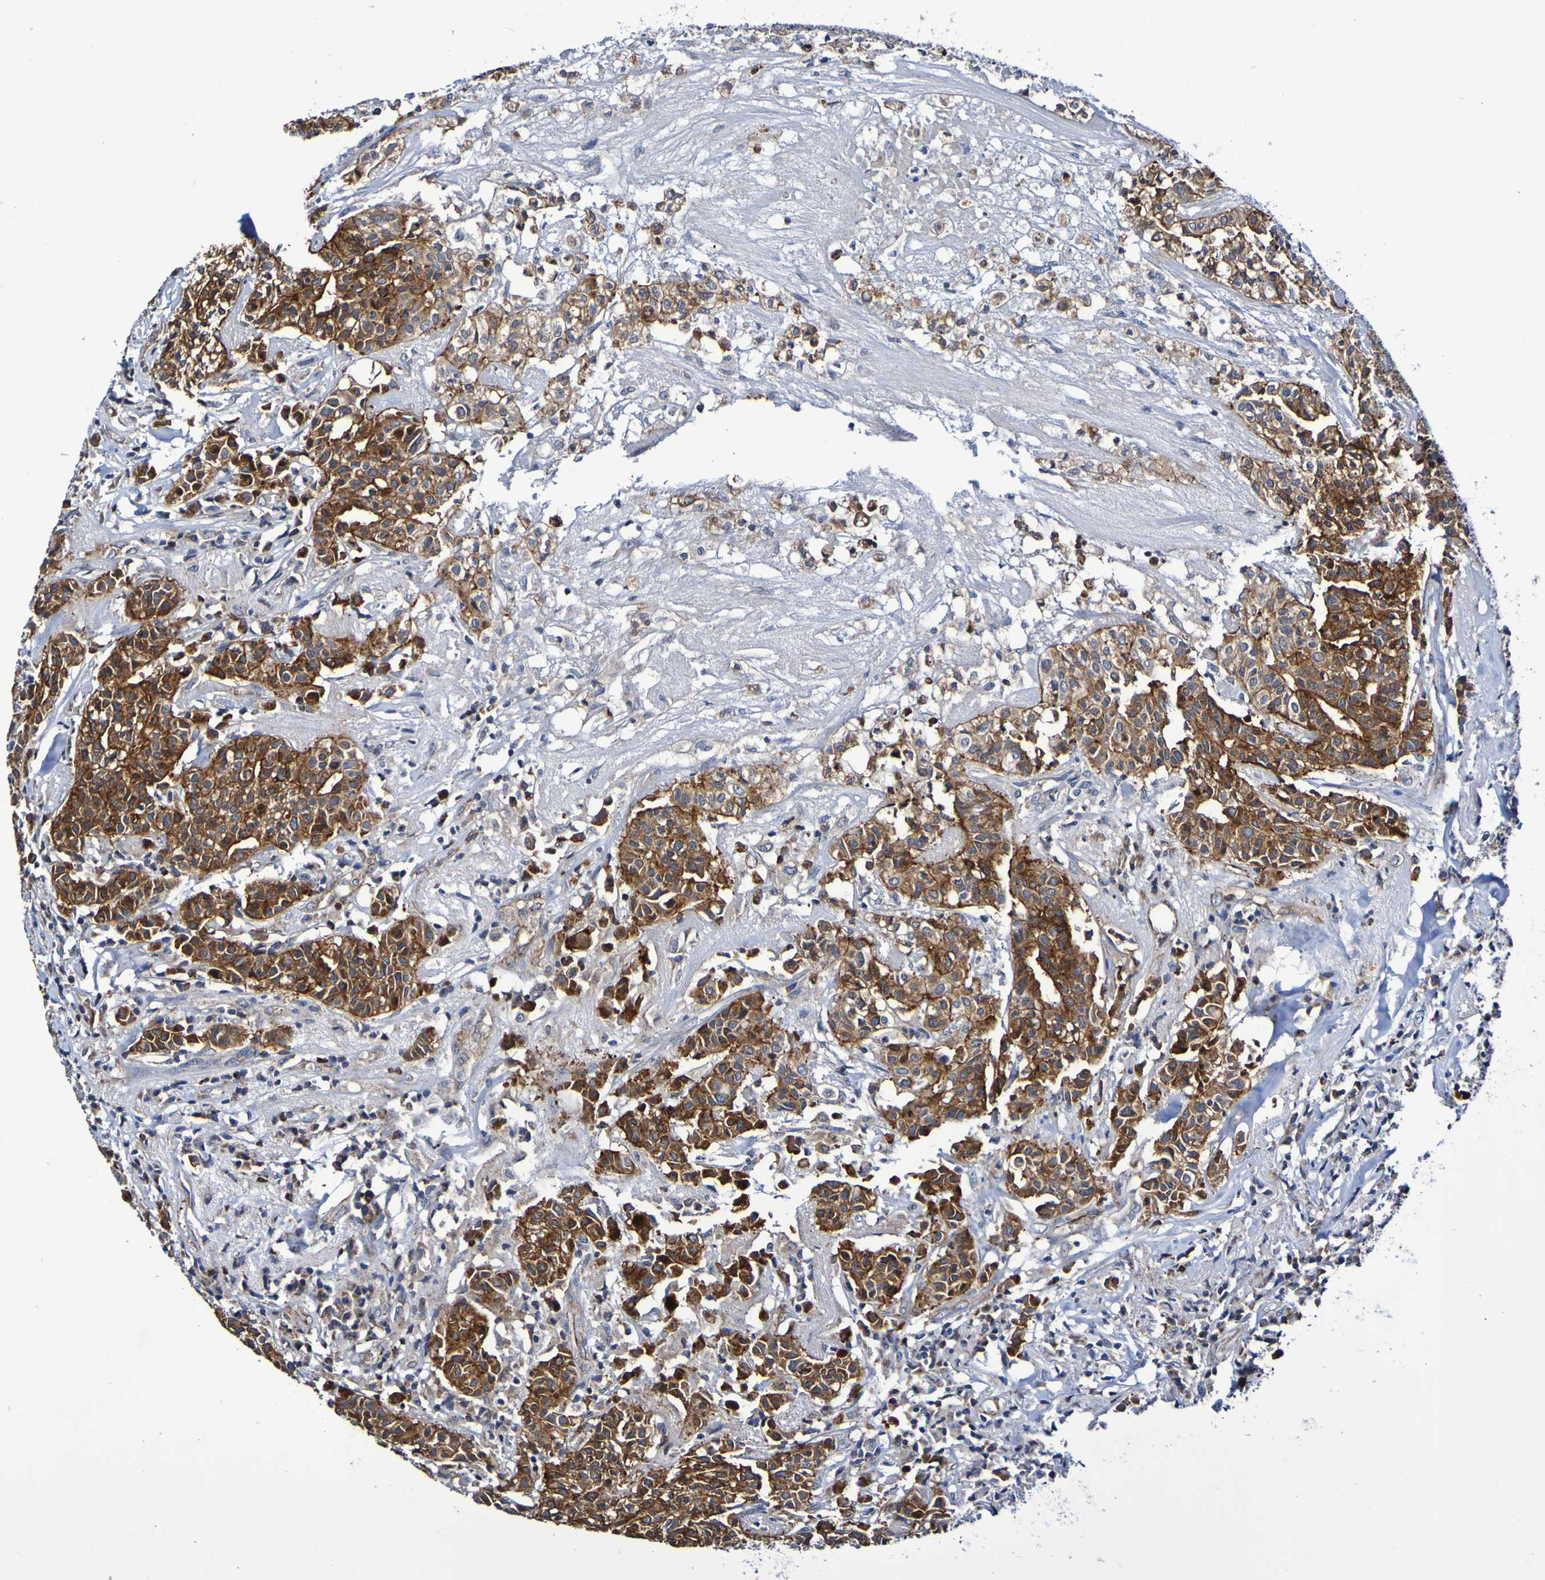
{"staining": {"intensity": "strong", "quantity": ">75%", "location": "cytoplasmic/membranous"}, "tissue": "head and neck cancer", "cell_type": "Tumor cells", "image_type": "cancer", "snomed": [{"axis": "morphology", "description": "Adenocarcinoma, NOS"}, {"axis": "topography", "description": "Salivary gland"}, {"axis": "topography", "description": "Head-Neck"}], "caption": "This is an image of immunohistochemistry (IHC) staining of head and neck adenocarcinoma, which shows strong staining in the cytoplasmic/membranous of tumor cells.", "gene": "GJB1", "patient": {"sex": "female", "age": 65}}